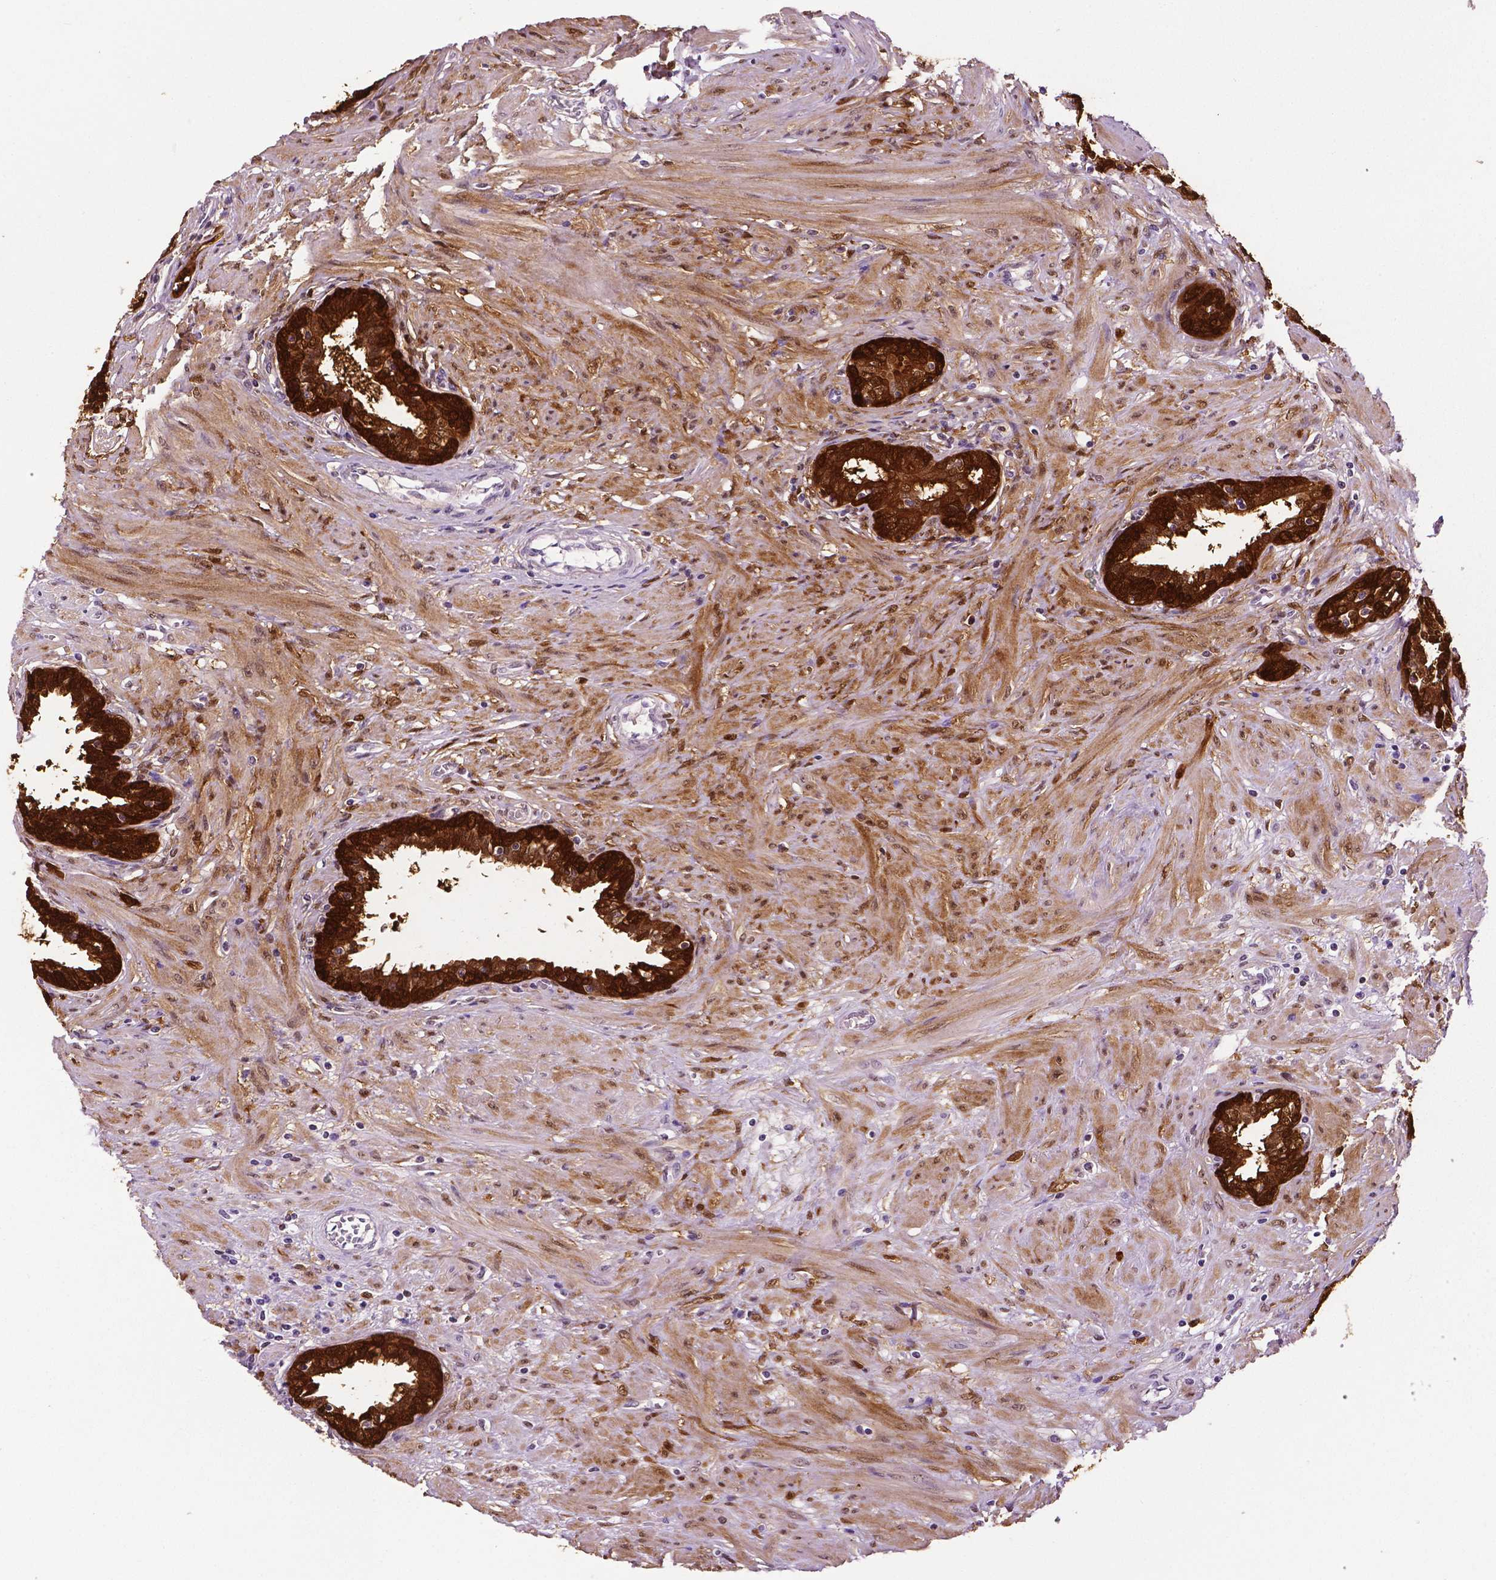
{"staining": {"intensity": "strong", "quantity": ">75%", "location": "cytoplasmic/membranous"}, "tissue": "prostate", "cell_type": "Glandular cells", "image_type": "normal", "snomed": [{"axis": "morphology", "description": "Normal tissue, NOS"}, {"axis": "topography", "description": "Prostate"}], "caption": "IHC staining of unremarkable prostate, which reveals high levels of strong cytoplasmic/membranous staining in approximately >75% of glandular cells indicating strong cytoplasmic/membranous protein positivity. The staining was performed using DAB (3,3'-diaminobenzidine) (brown) for protein detection and nuclei were counterstained in hematoxylin (blue).", "gene": "PHGDH", "patient": {"sex": "male", "age": 55}}